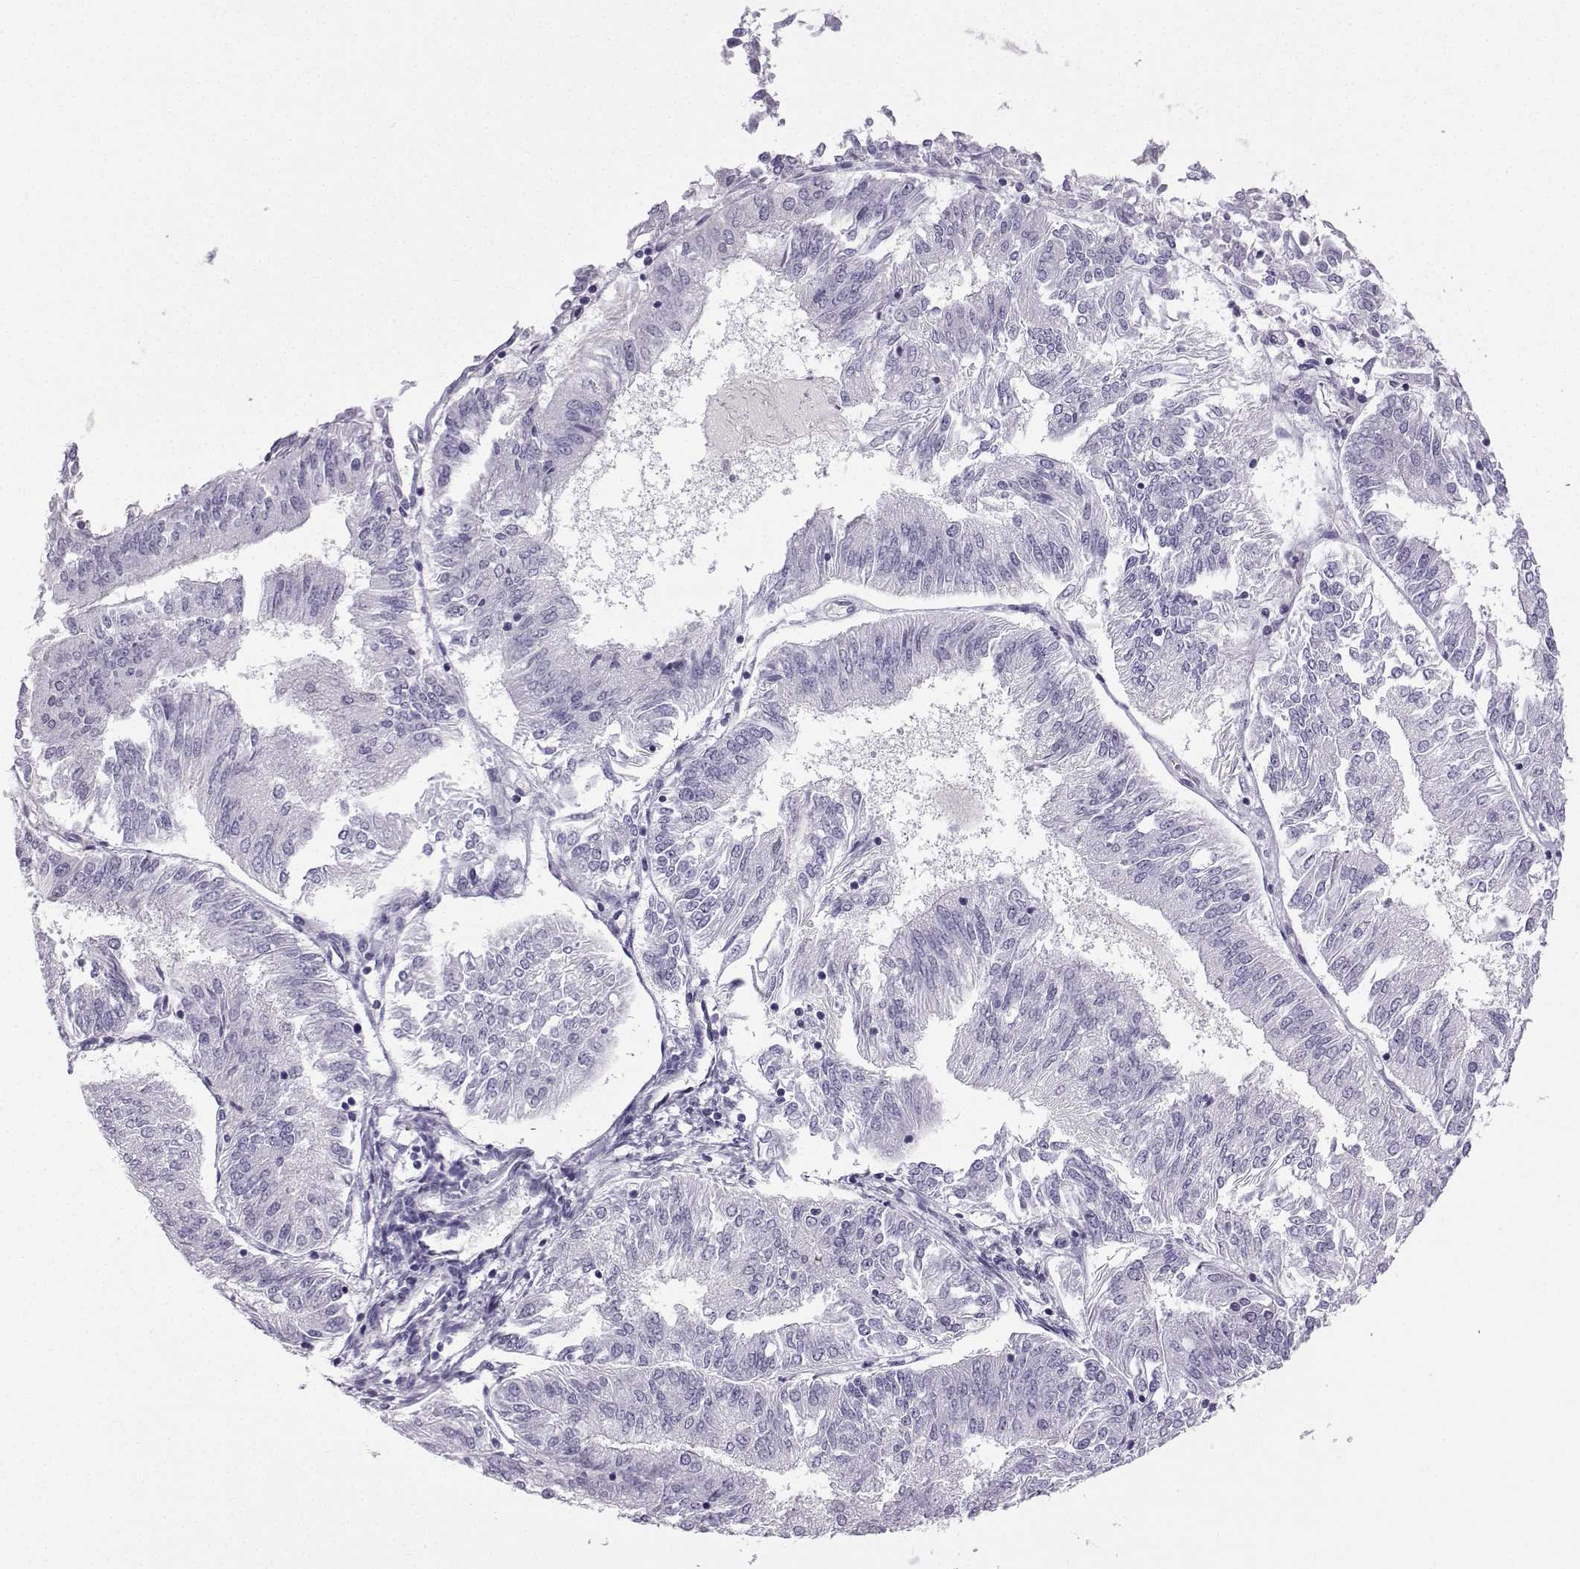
{"staining": {"intensity": "negative", "quantity": "none", "location": "none"}, "tissue": "endometrial cancer", "cell_type": "Tumor cells", "image_type": "cancer", "snomed": [{"axis": "morphology", "description": "Adenocarcinoma, NOS"}, {"axis": "topography", "description": "Endometrium"}], "caption": "DAB (3,3'-diaminobenzidine) immunohistochemical staining of human endometrial cancer displays no significant expression in tumor cells.", "gene": "ZBTB8B", "patient": {"sex": "female", "age": 58}}